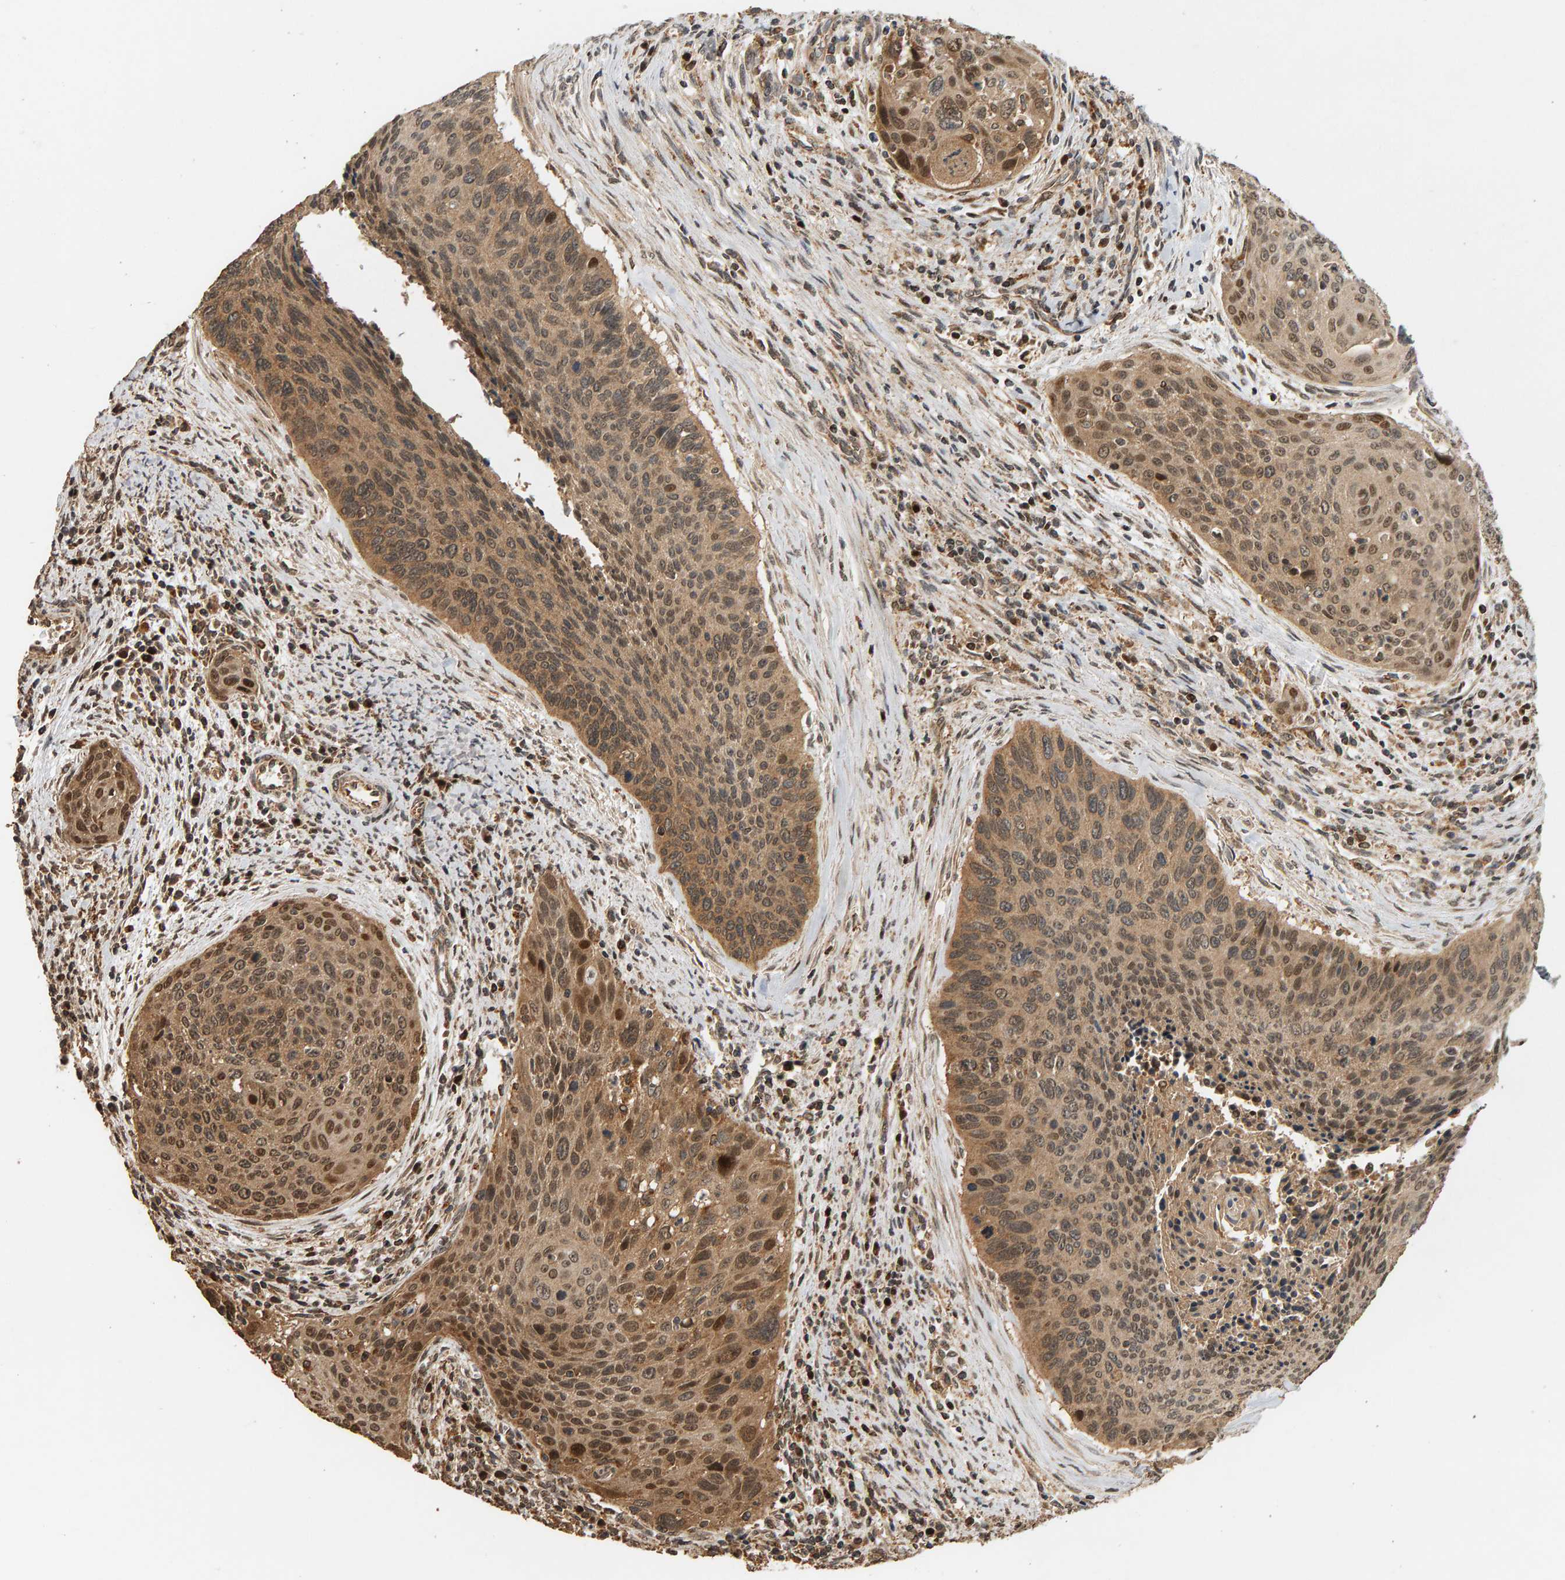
{"staining": {"intensity": "moderate", "quantity": ">75%", "location": "cytoplasmic/membranous,nuclear"}, "tissue": "cervical cancer", "cell_type": "Tumor cells", "image_type": "cancer", "snomed": [{"axis": "morphology", "description": "Squamous cell carcinoma, NOS"}, {"axis": "topography", "description": "Cervix"}], "caption": "Immunohistochemical staining of human cervical squamous cell carcinoma displays moderate cytoplasmic/membranous and nuclear protein staining in approximately >75% of tumor cells.", "gene": "GSTK1", "patient": {"sex": "female", "age": 55}}